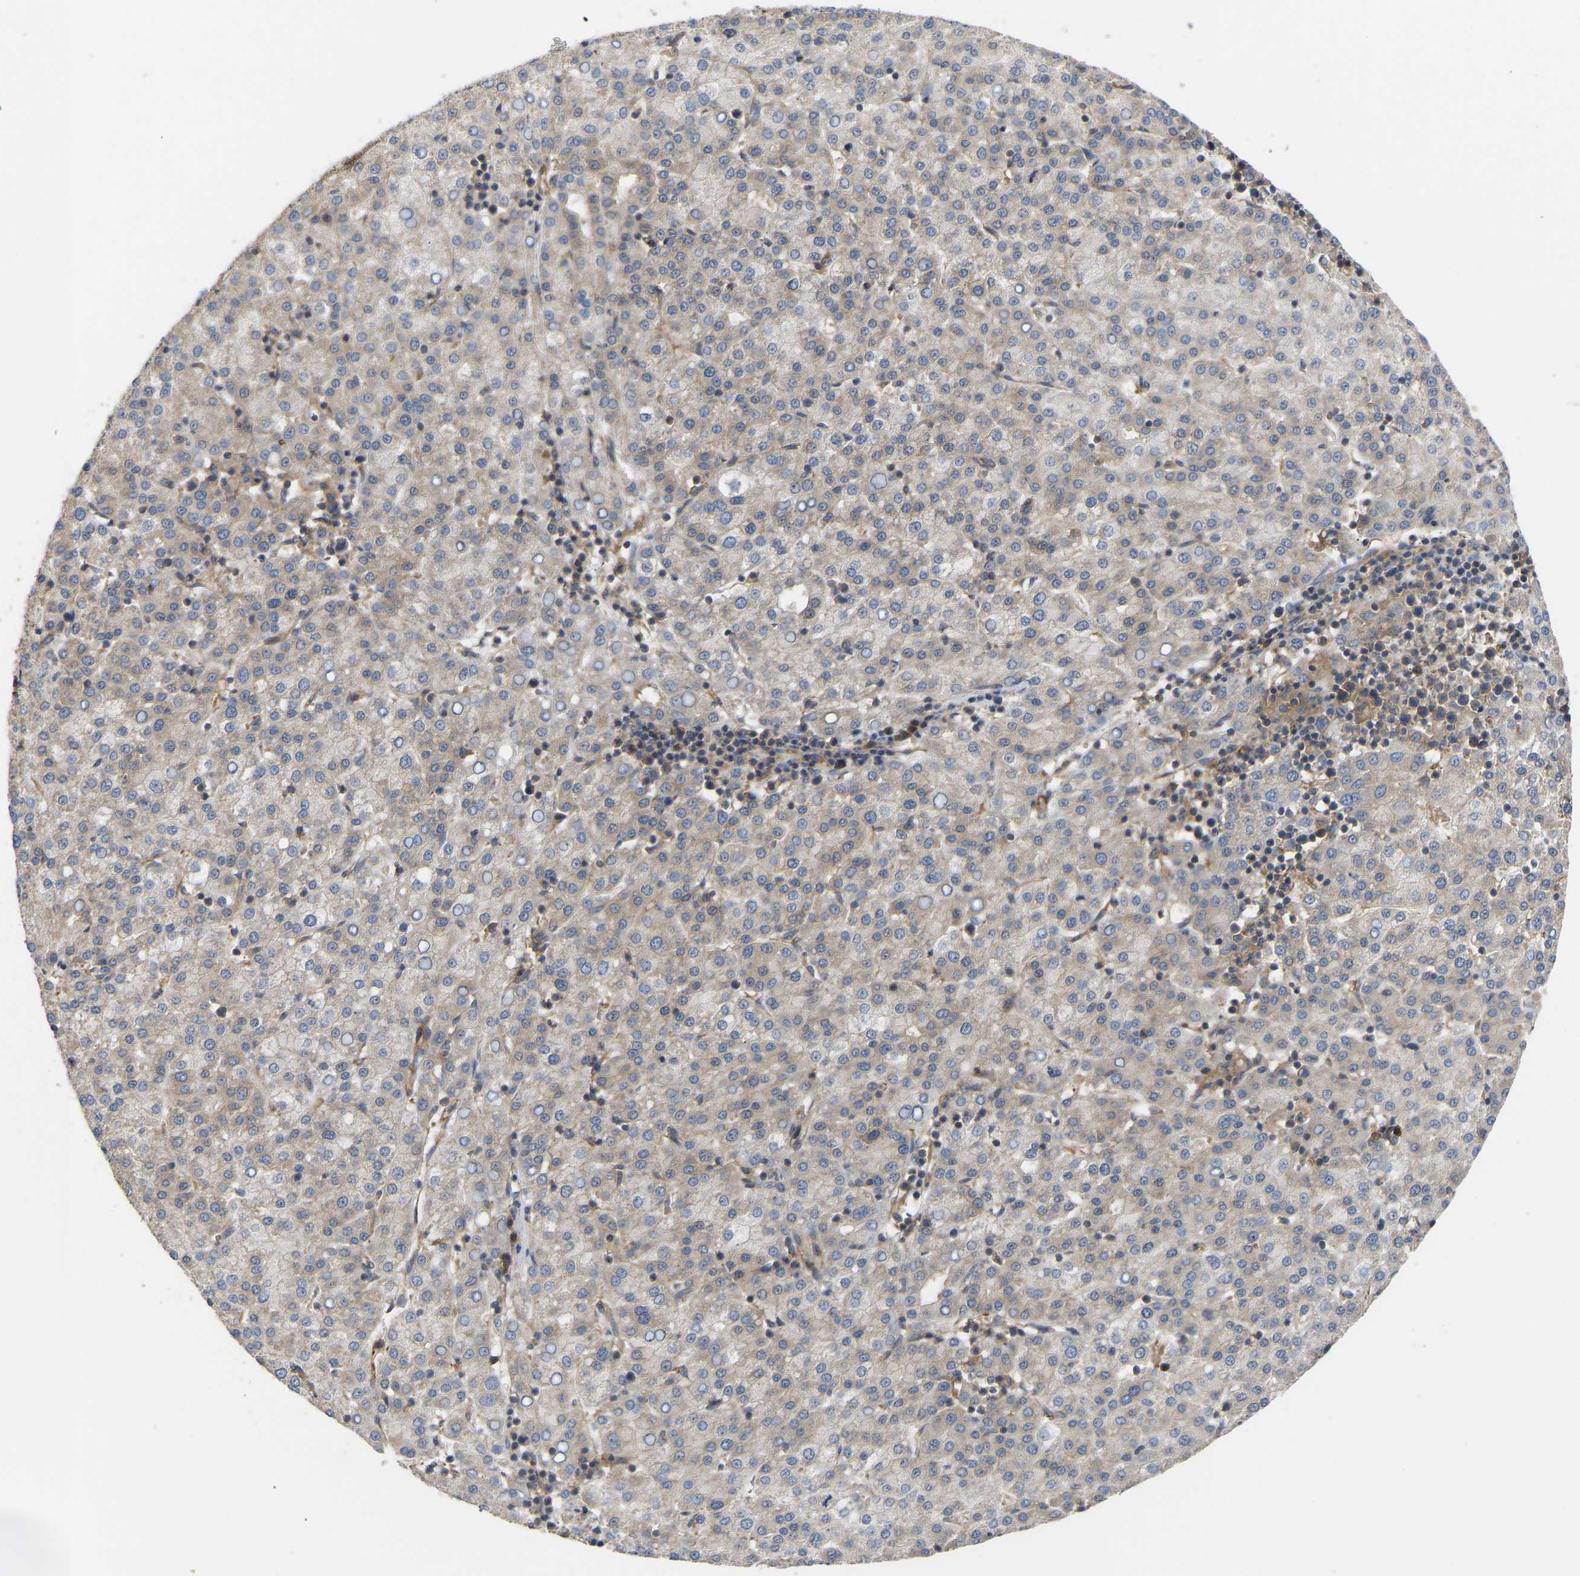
{"staining": {"intensity": "weak", "quantity": "<25%", "location": "cytoplasmic/membranous"}, "tissue": "liver cancer", "cell_type": "Tumor cells", "image_type": "cancer", "snomed": [{"axis": "morphology", "description": "Carcinoma, Hepatocellular, NOS"}, {"axis": "topography", "description": "Liver"}], "caption": "There is no significant staining in tumor cells of liver hepatocellular carcinoma.", "gene": "LAPTM4B", "patient": {"sex": "female", "age": 58}}